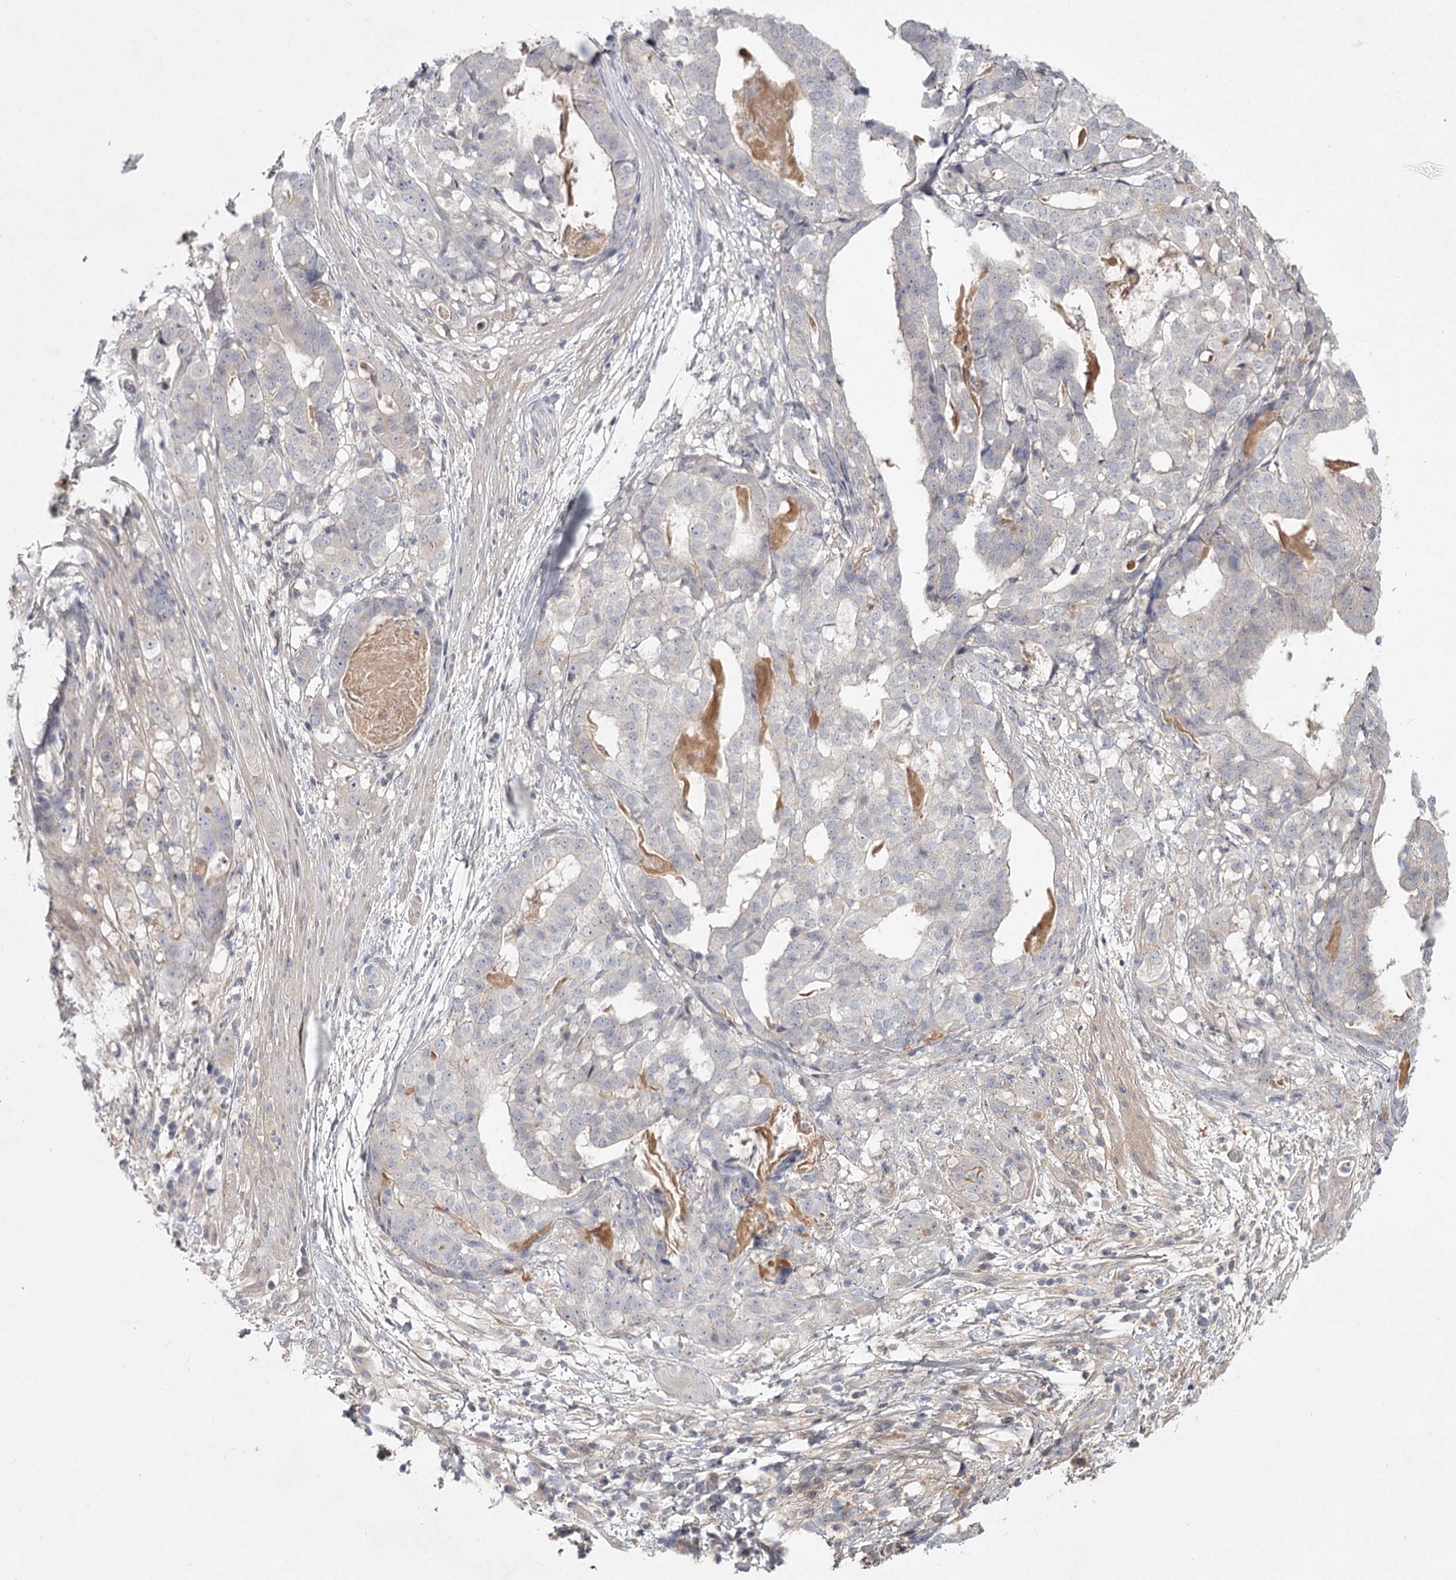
{"staining": {"intensity": "negative", "quantity": "none", "location": "none"}, "tissue": "stomach cancer", "cell_type": "Tumor cells", "image_type": "cancer", "snomed": [{"axis": "morphology", "description": "Adenocarcinoma, NOS"}, {"axis": "topography", "description": "Stomach"}], "caption": "A micrograph of human stomach adenocarcinoma is negative for staining in tumor cells.", "gene": "DHRS9", "patient": {"sex": "male", "age": 48}}